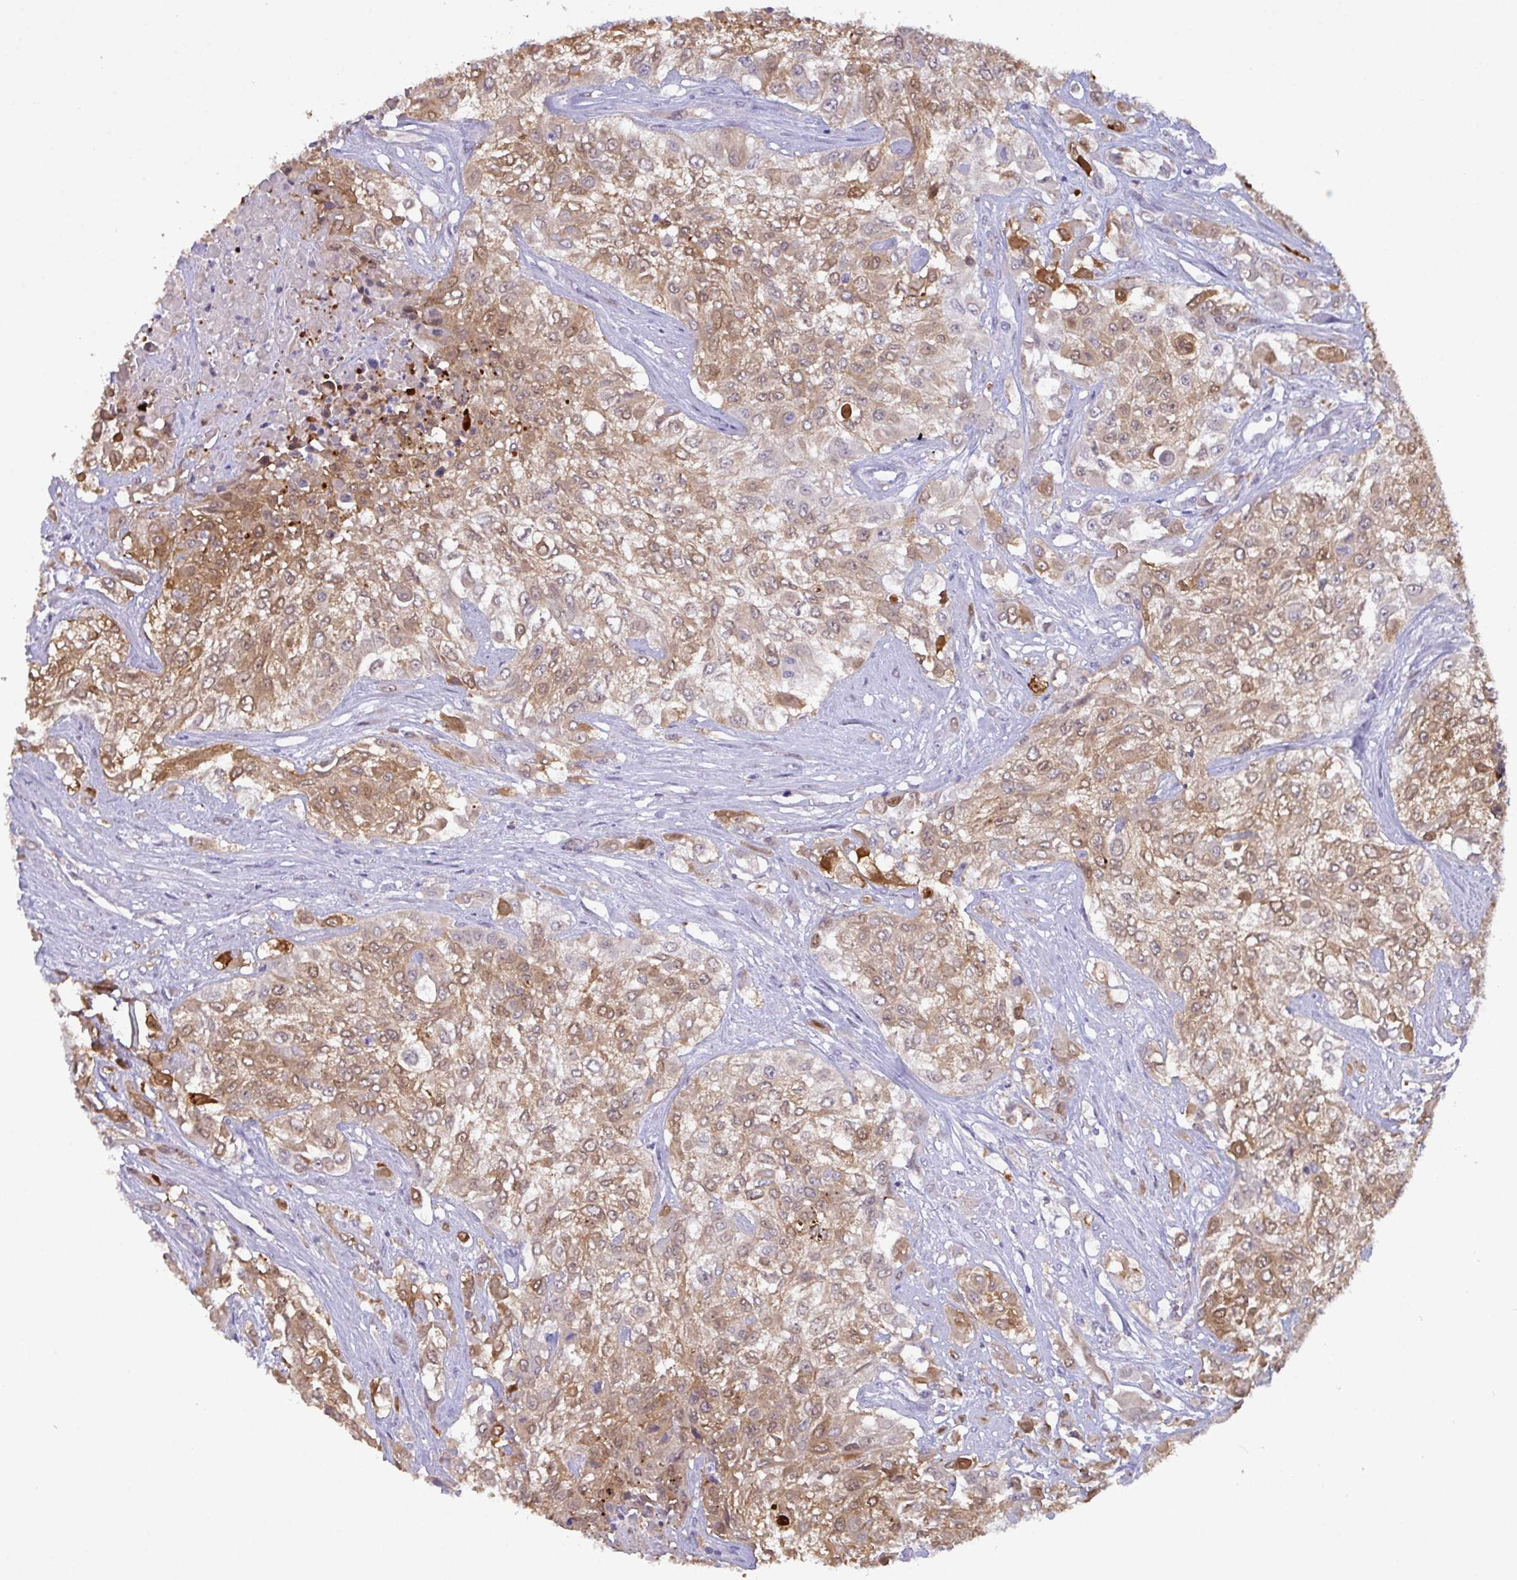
{"staining": {"intensity": "moderate", "quantity": ">75%", "location": "cytoplasmic/membranous,nuclear"}, "tissue": "urothelial cancer", "cell_type": "Tumor cells", "image_type": "cancer", "snomed": [{"axis": "morphology", "description": "Urothelial carcinoma, High grade"}, {"axis": "topography", "description": "Urinary bladder"}], "caption": "Urothelial cancer tissue shows moderate cytoplasmic/membranous and nuclear expression in approximately >75% of tumor cells, visualized by immunohistochemistry. Nuclei are stained in blue.", "gene": "SERPINB13", "patient": {"sex": "male", "age": 57}}